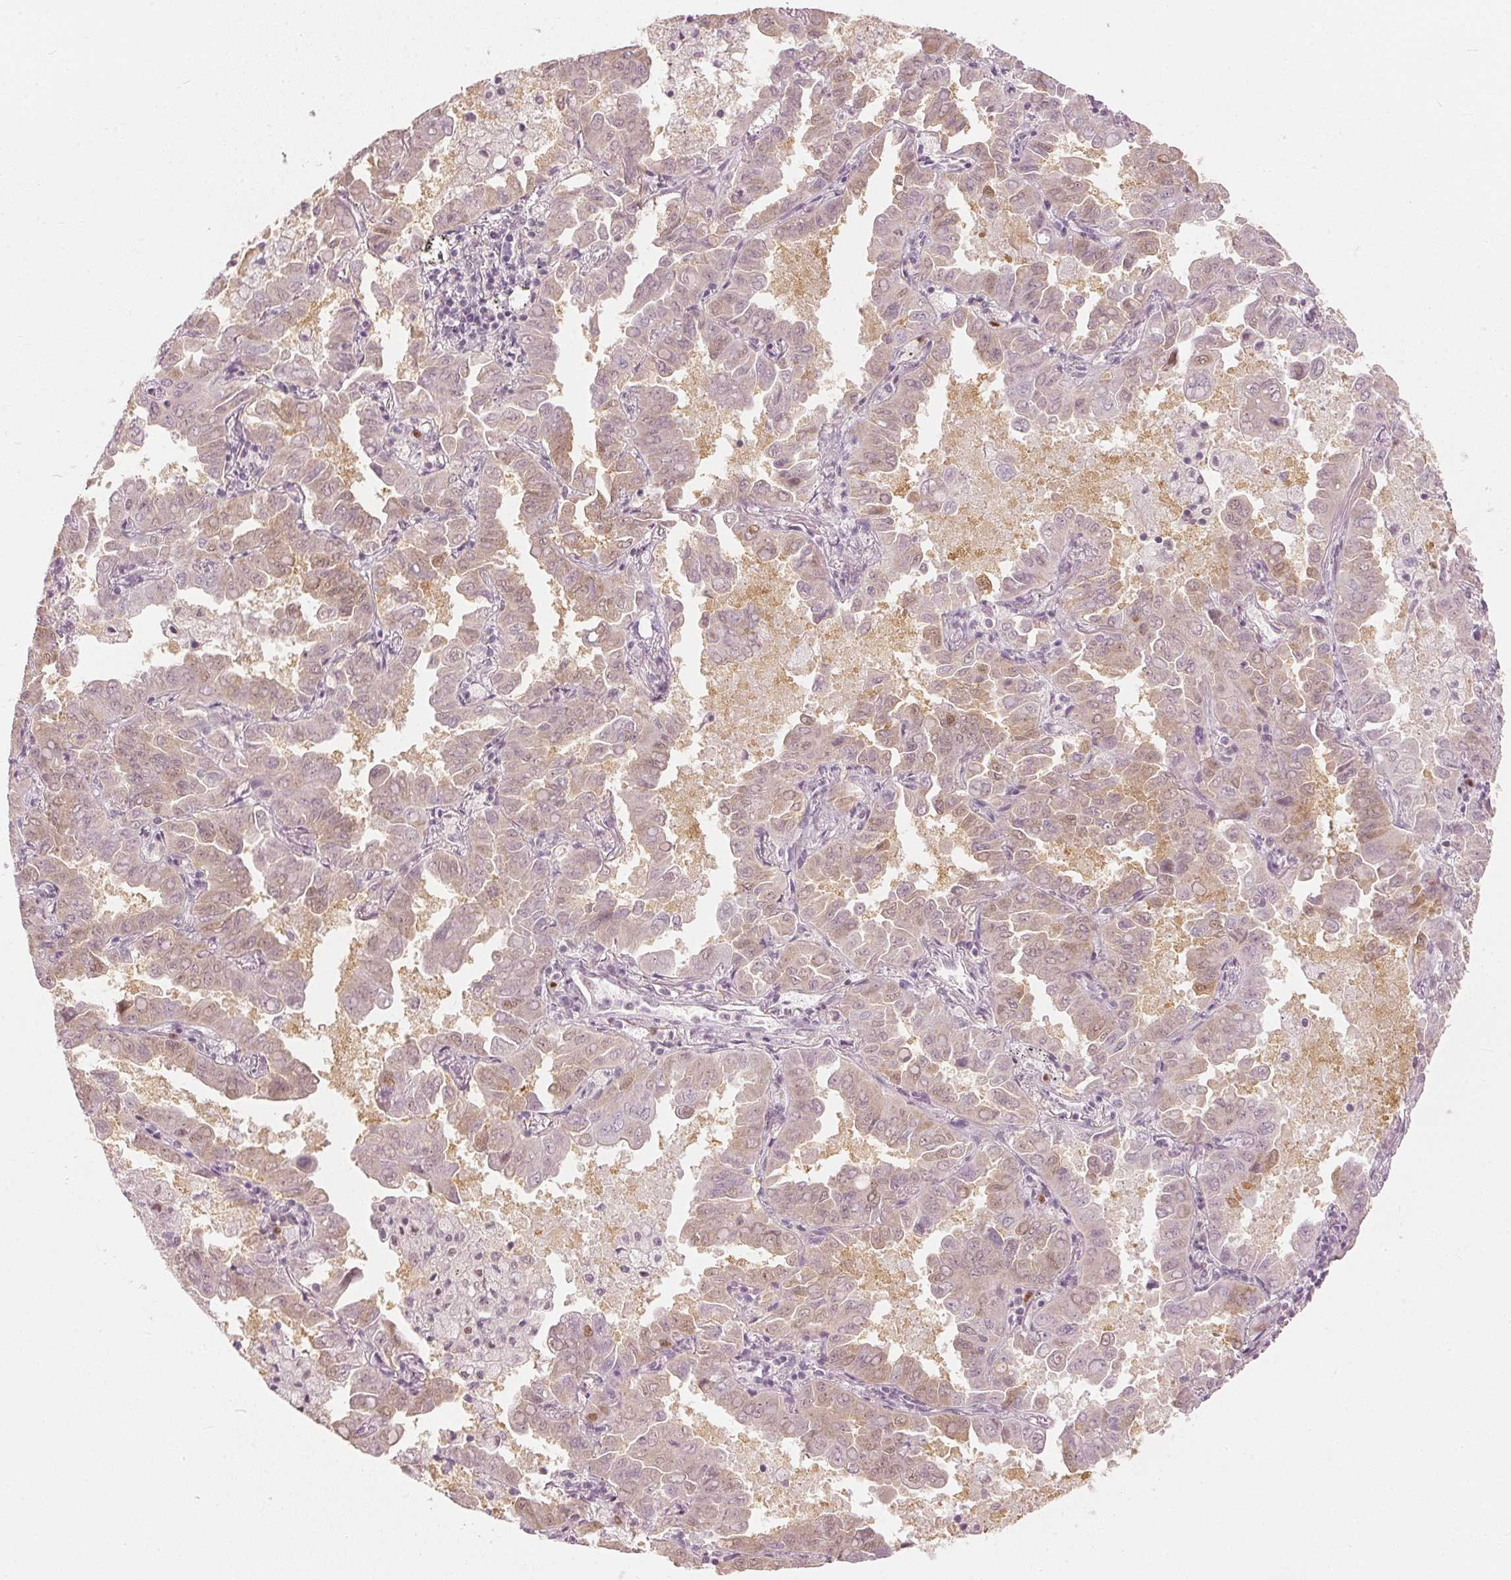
{"staining": {"intensity": "negative", "quantity": "none", "location": "none"}, "tissue": "lung cancer", "cell_type": "Tumor cells", "image_type": "cancer", "snomed": [{"axis": "morphology", "description": "Adenocarcinoma, NOS"}, {"axis": "topography", "description": "Lung"}], "caption": "Tumor cells are negative for protein expression in human lung adenocarcinoma.", "gene": "SLC39A3", "patient": {"sex": "male", "age": 64}}